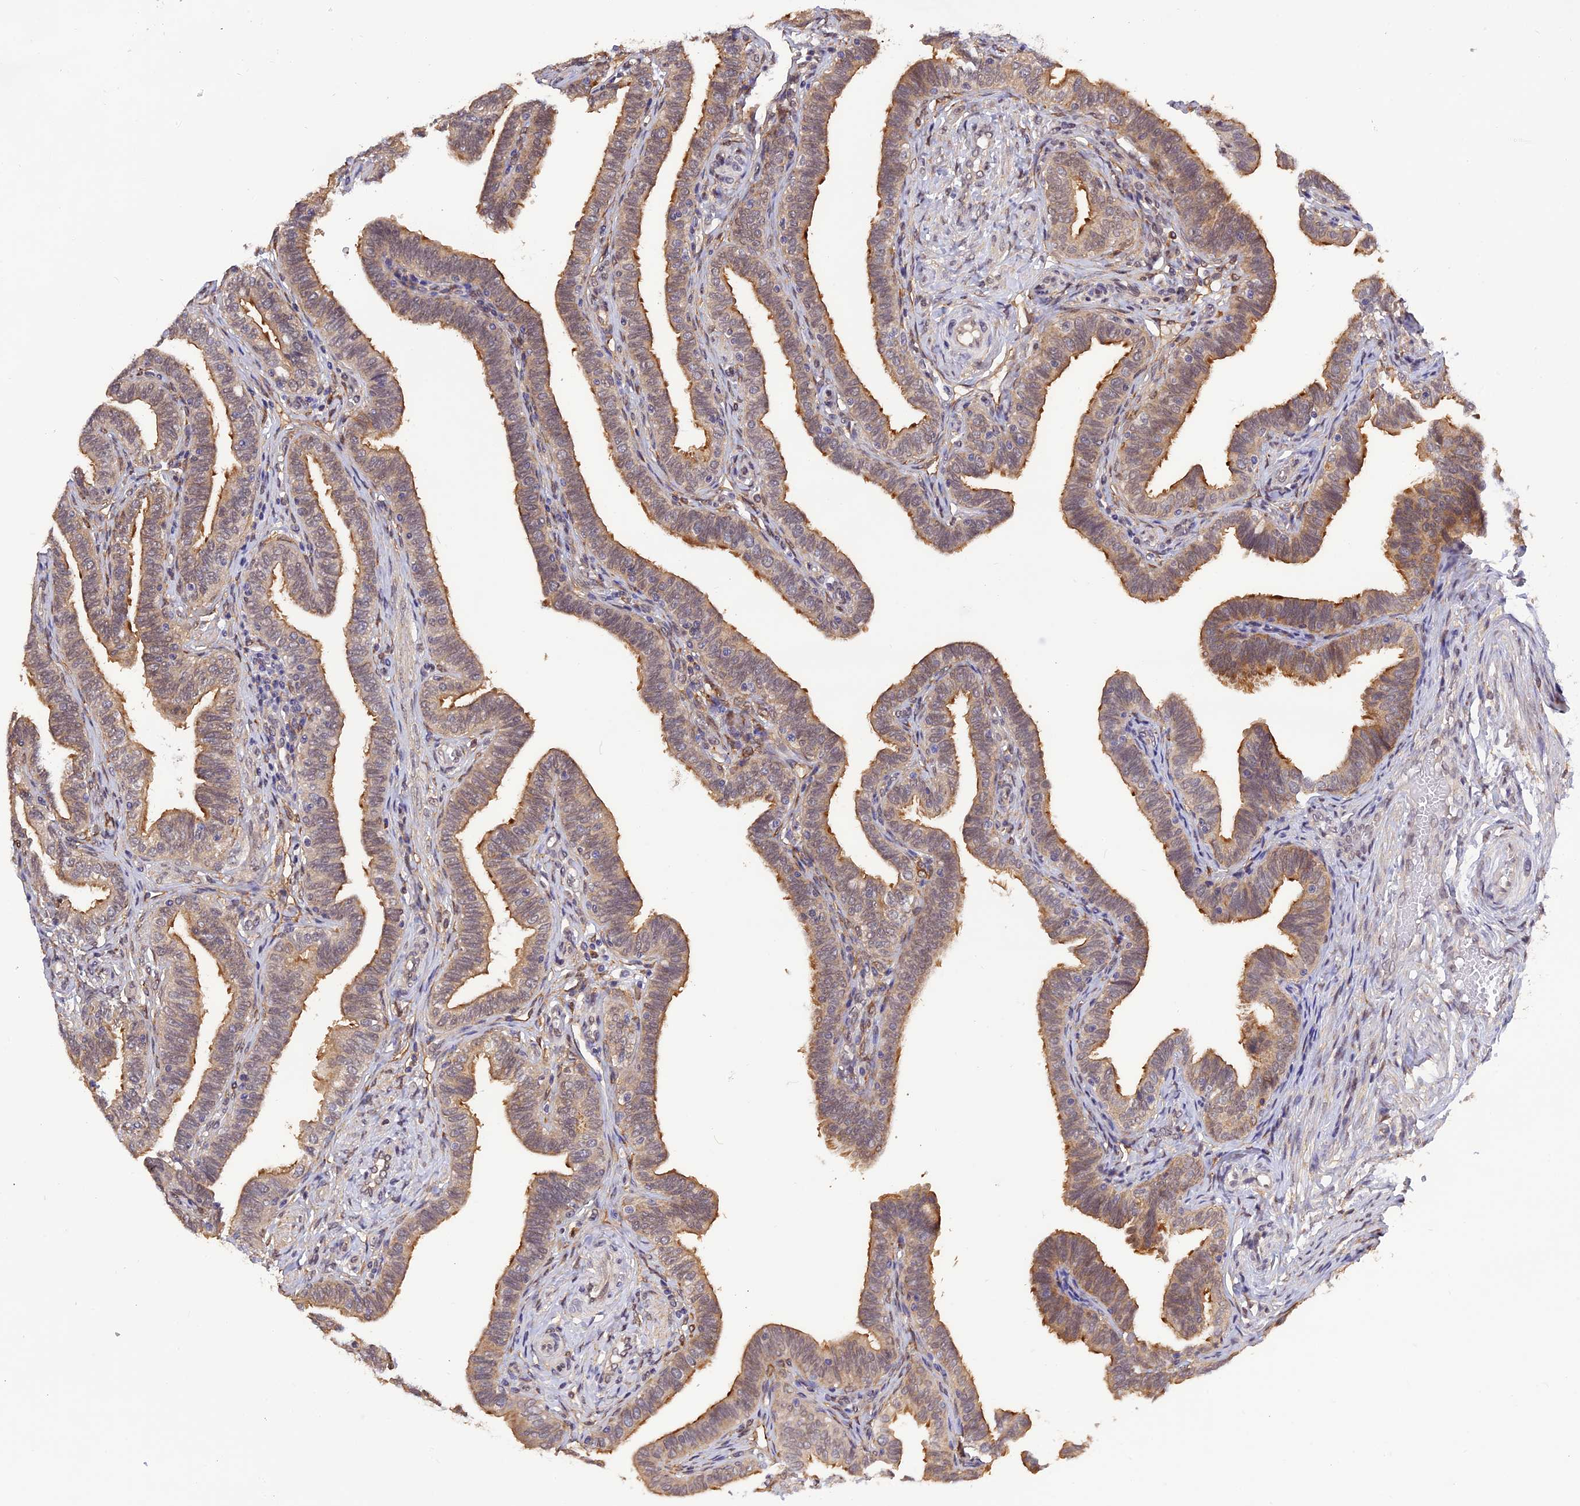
{"staining": {"intensity": "moderate", "quantity": ">75%", "location": "cytoplasmic/membranous,nuclear"}, "tissue": "fallopian tube", "cell_type": "Glandular cells", "image_type": "normal", "snomed": [{"axis": "morphology", "description": "Normal tissue, NOS"}, {"axis": "topography", "description": "Fallopian tube"}], "caption": "Unremarkable fallopian tube was stained to show a protein in brown. There is medium levels of moderate cytoplasmic/membranous,nuclear positivity in about >75% of glandular cells. The protein of interest is shown in brown color, while the nuclei are stained blue.", "gene": "MNS1", "patient": {"sex": "female", "age": 39}}